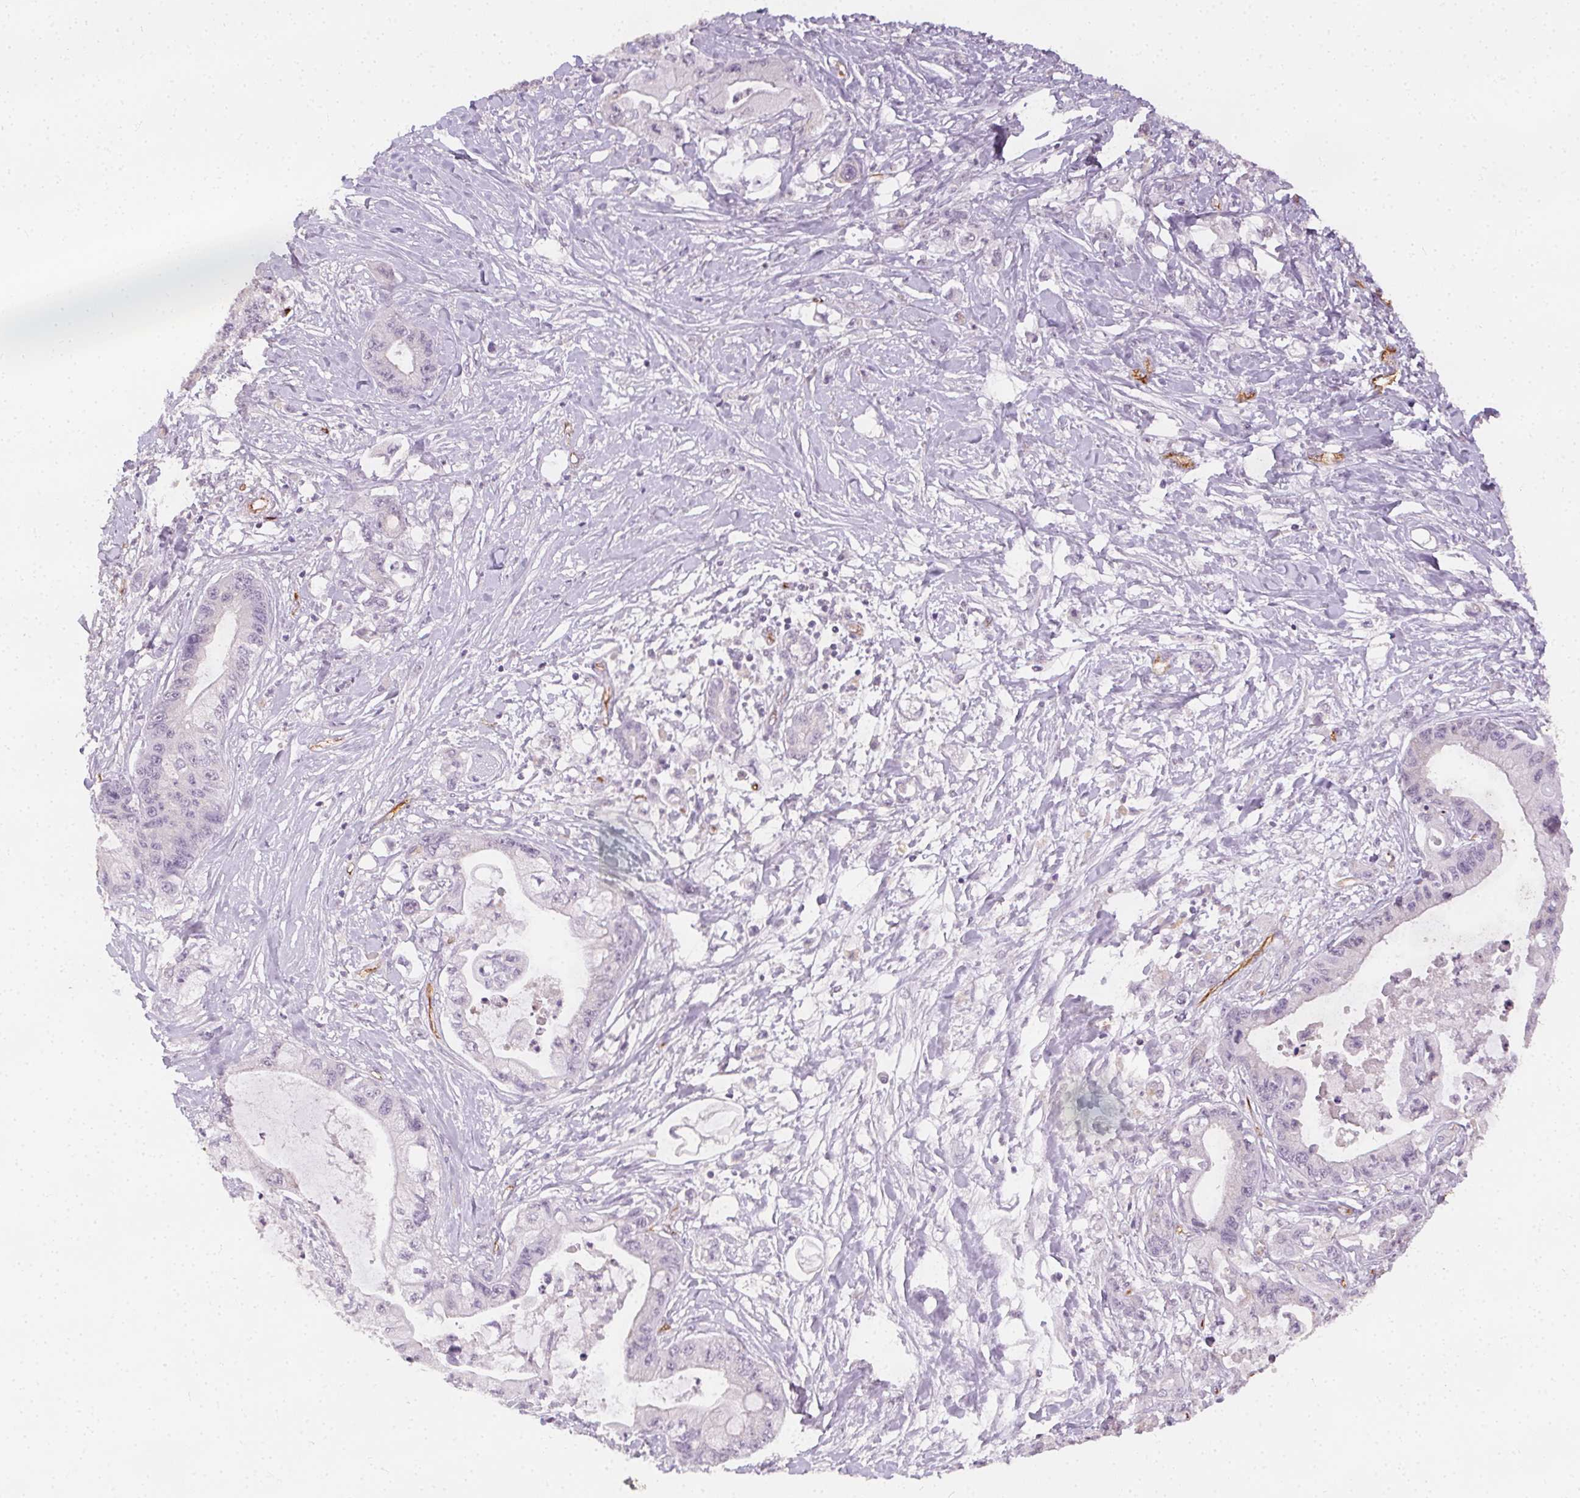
{"staining": {"intensity": "negative", "quantity": "none", "location": "none"}, "tissue": "pancreatic cancer", "cell_type": "Tumor cells", "image_type": "cancer", "snomed": [{"axis": "morphology", "description": "Adenocarcinoma, NOS"}, {"axis": "topography", "description": "Pancreas"}], "caption": "This is an immunohistochemistry (IHC) image of human pancreatic cancer. There is no expression in tumor cells.", "gene": "PODXL", "patient": {"sex": "male", "age": 61}}